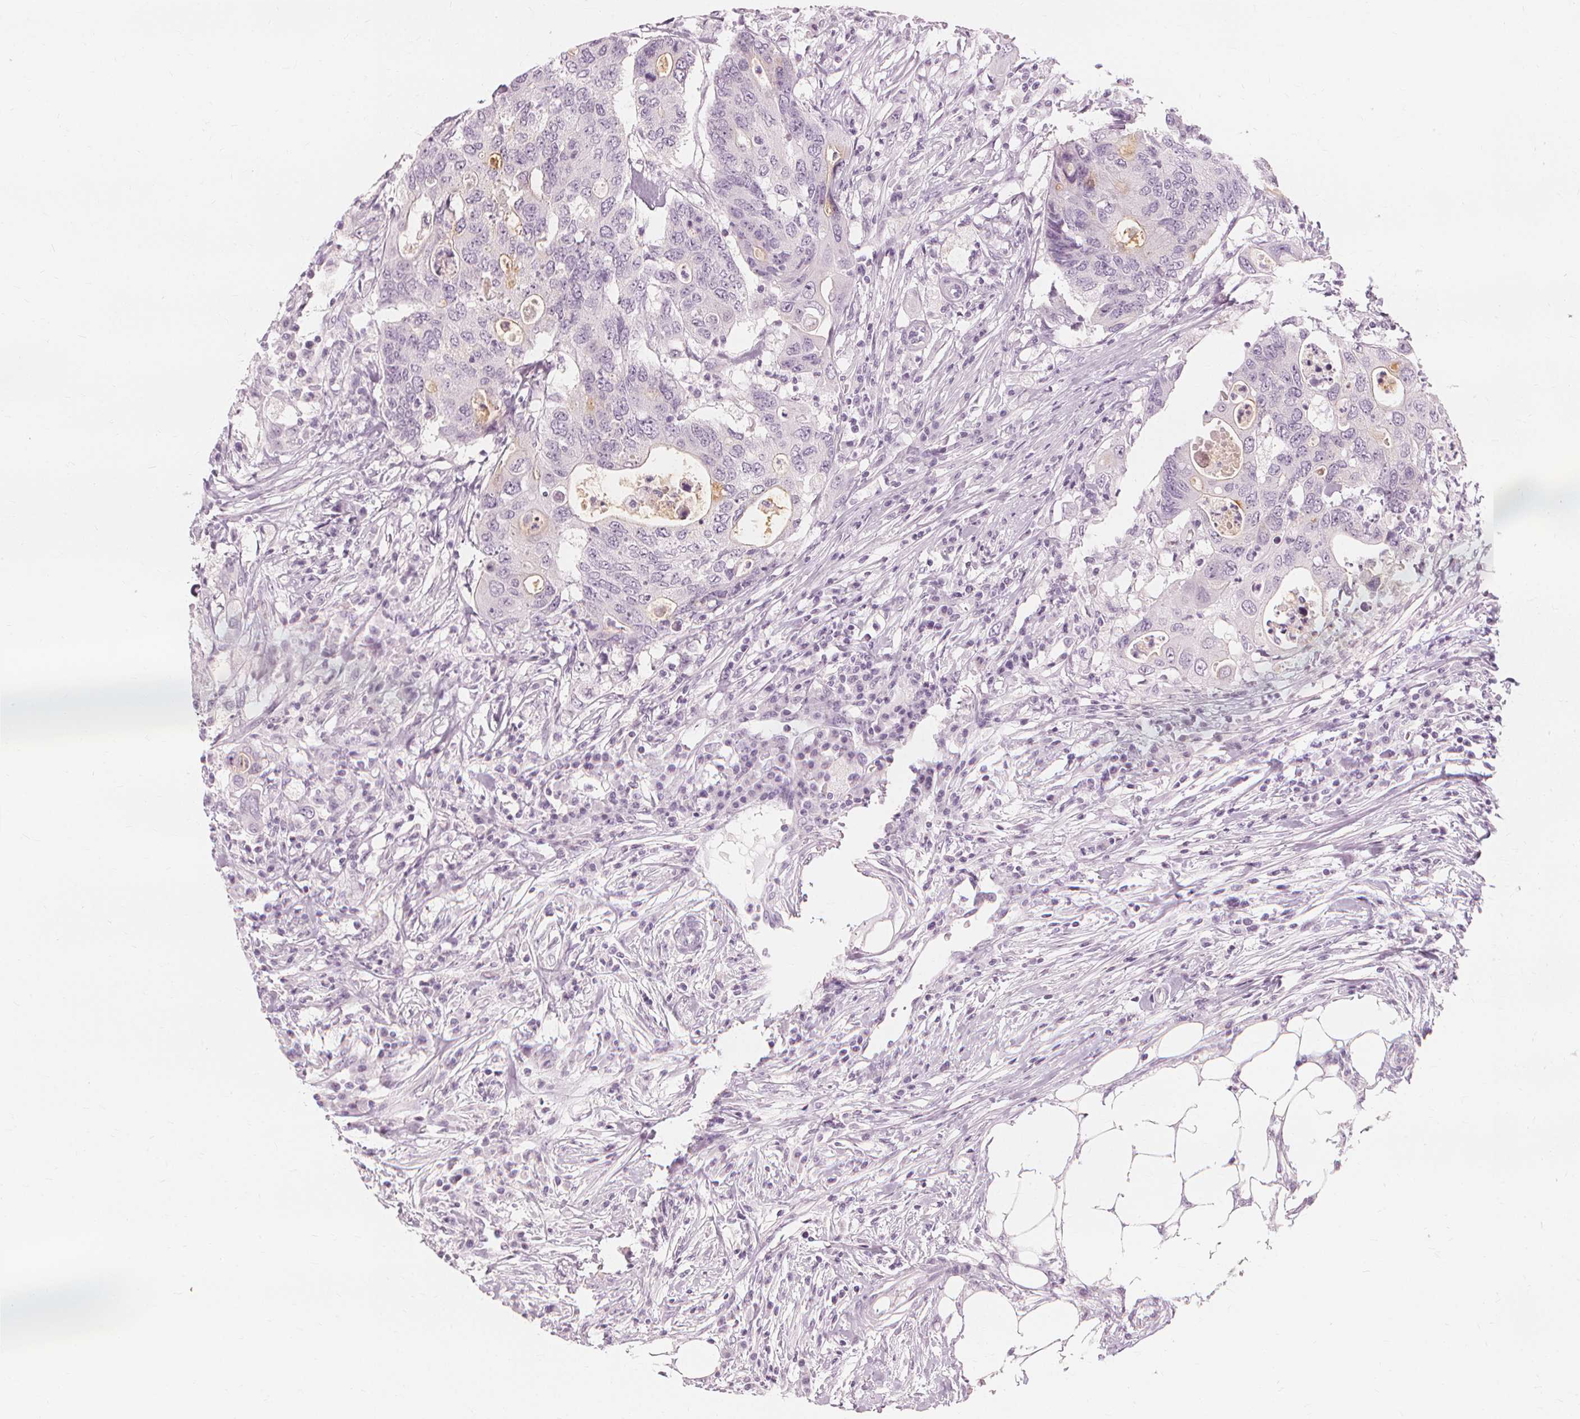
{"staining": {"intensity": "moderate", "quantity": "<25%", "location": "cytoplasmic/membranous"}, "tissue": "colorectal cancer", "cell_type": "Tumor cells", "image_type": "cancer", "snomed": [{"axis": "morphology", "description": "Adenocarcinoma, NOS"}, {"axis": "topography", "description": "Colon"}], "caption": "The image exhibits a brown stain indicating the presence of a protein in the cytoplasmic/membranous of tumor cells in colorectal cancer.", "gene": "MUC12", "patient": {"sex": "male", "age": 71}}